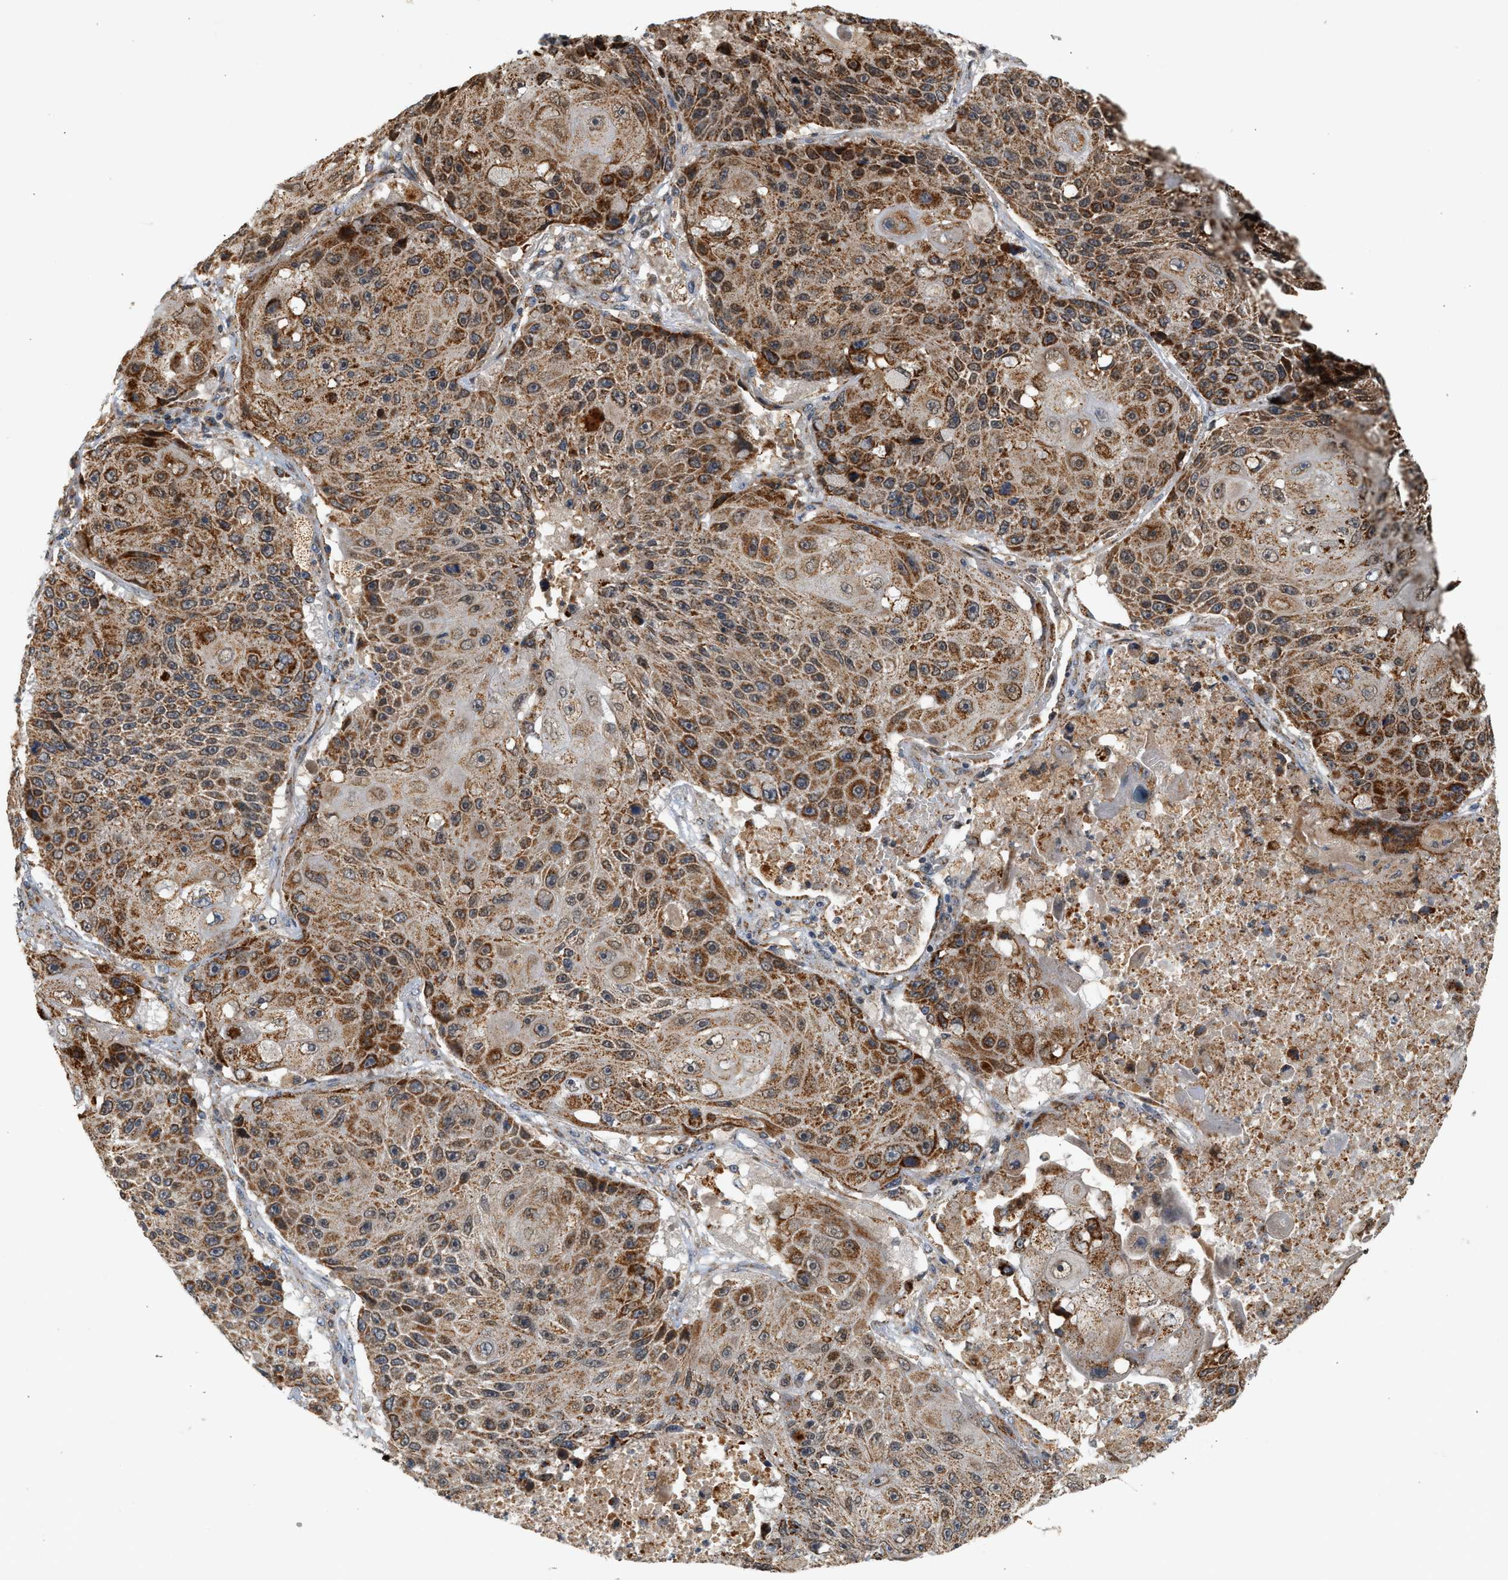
{"staining": {"intensity": "moderate", "quantity": ">75%", "location": "cytoplasmic/membranous"}, "tissue": "lung cancer", "cell_type": "Tumor cells", "image_type": "cancer", "snomed": [{"axis": "morphology", "description": "Squamous cell carcinoma, NOS"}, {"axis": "topography", "description": "Lung"}], "caption": "An image of lung cancer stained for a protein shows moderate cytoplasmic/membranous brown staining in tumor cells. (DAB (3,3'-diaminobenzidine) IHC with brightfield microscopy, high magnification).", "gene": "MCU", "patient": {"sex": "male", "age": 61}}